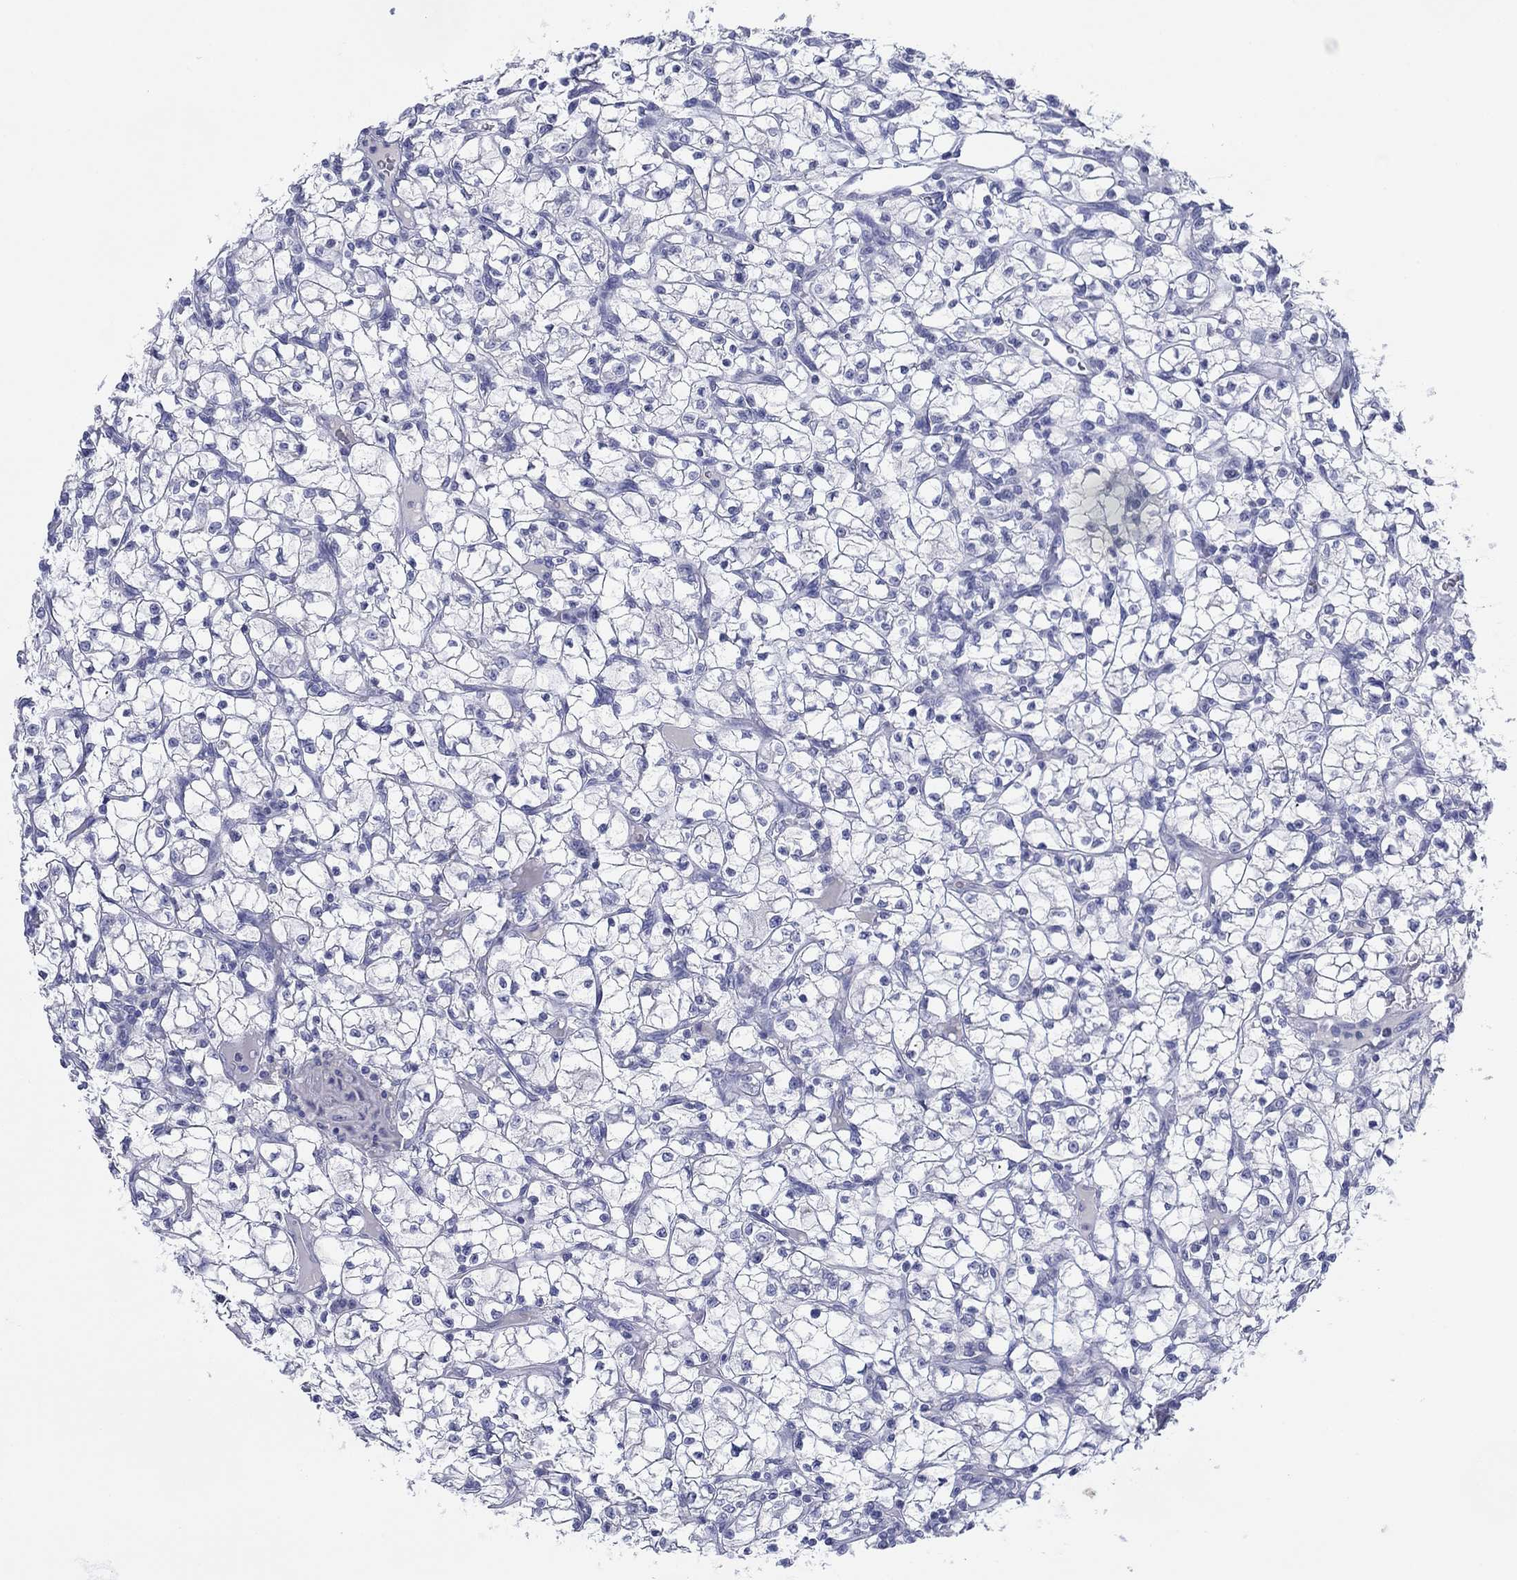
{"staining": {"intensity": "negative", "quantity": "none", "location": "none"}, "tissue": "renal cancer", "cell_type": "Tumor cells", "image_type": "cancer", "snomed": [{"axis": "morphology", "description": "Adenocarcinoma, NOS"}, {"axis": "topography", "description": "Kidney"}], "caption": "Immunohistochemistry of renal cancer exhibits no positivity in tumor cells.", "gene": "PDYN", "patient": {"sex": "female", "age": 64}}